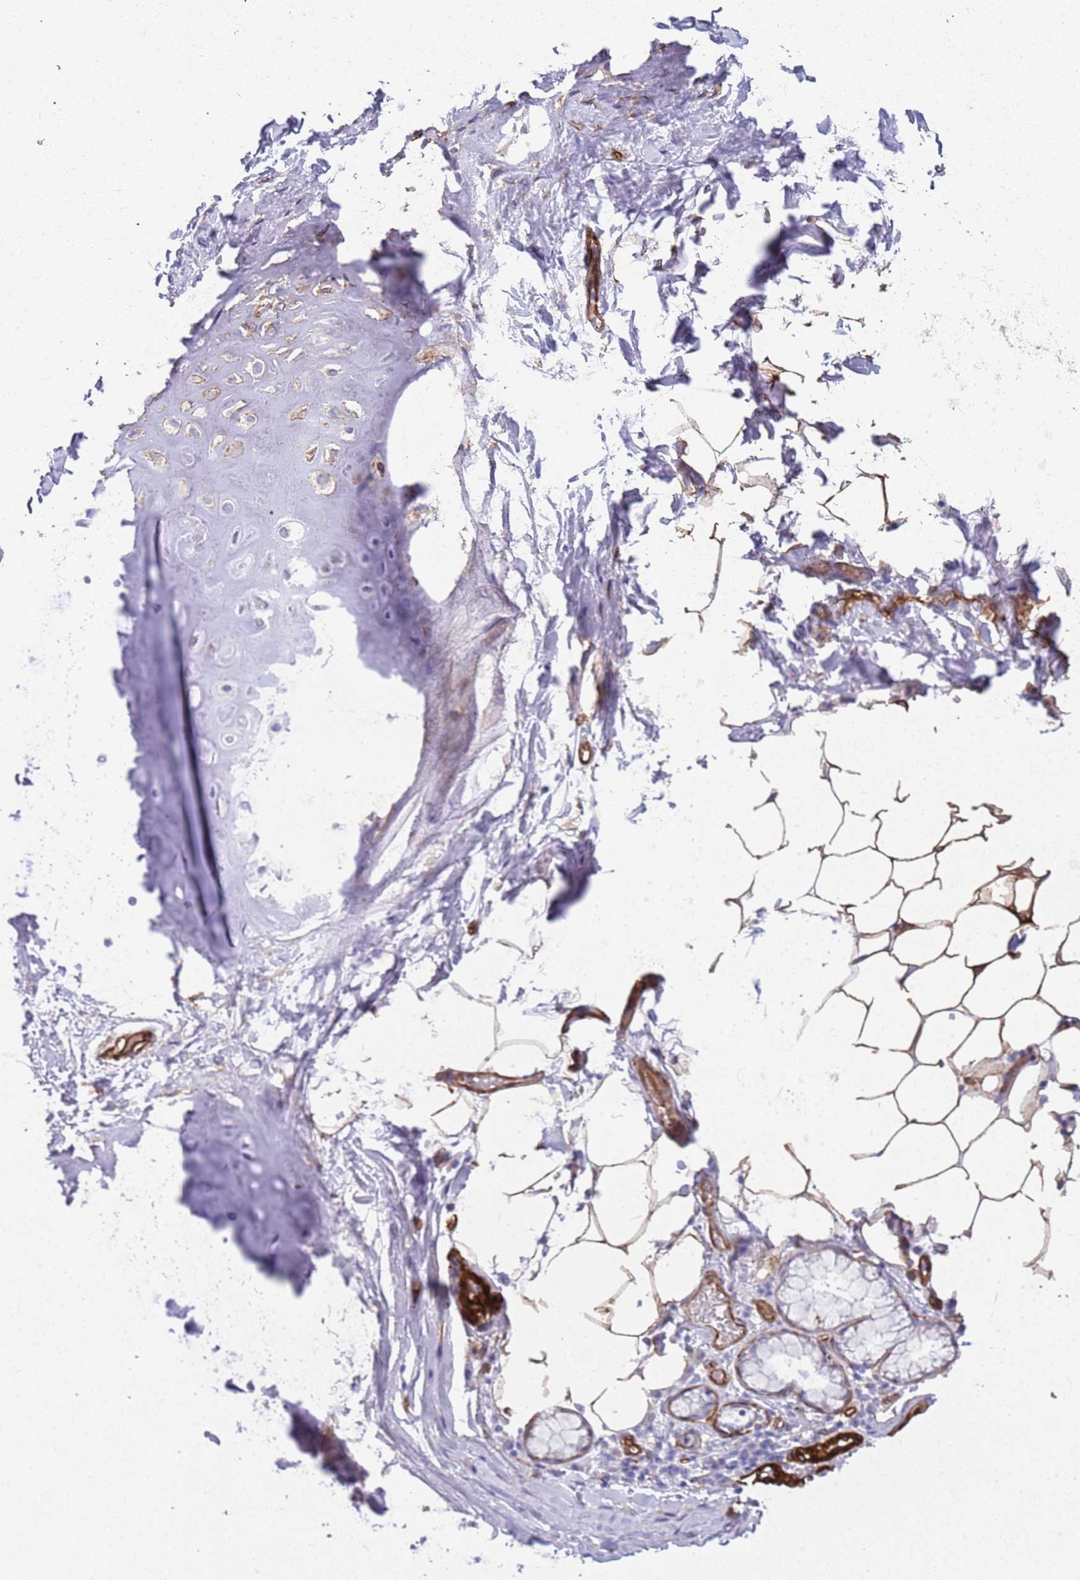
{"staining": {"intensity": "strong", "quantity": ">75%", "location": "cytoplasmic/membranous"}, "tissue": "adipose tissue", "cell_type": "Adipocytes", "image_type": "normal", "snomed": [{"axis": "morphology", "description": "Normal tissue, NOS"}, {"axis": "topography", "description": "Lymph node"}, {"axis": "topography", "description": "Cartilage tissue"}, {"axis": "topography", "description": "Bronchus"}], "caption": "Strong cytoplasmic/membranous positivity for a protein is present in approximately >75% of adipocytes of normal adipose tissue using immunohistochemistry.", "gene": "CAV2", "patient": {"sex": "male", "age": 63}}